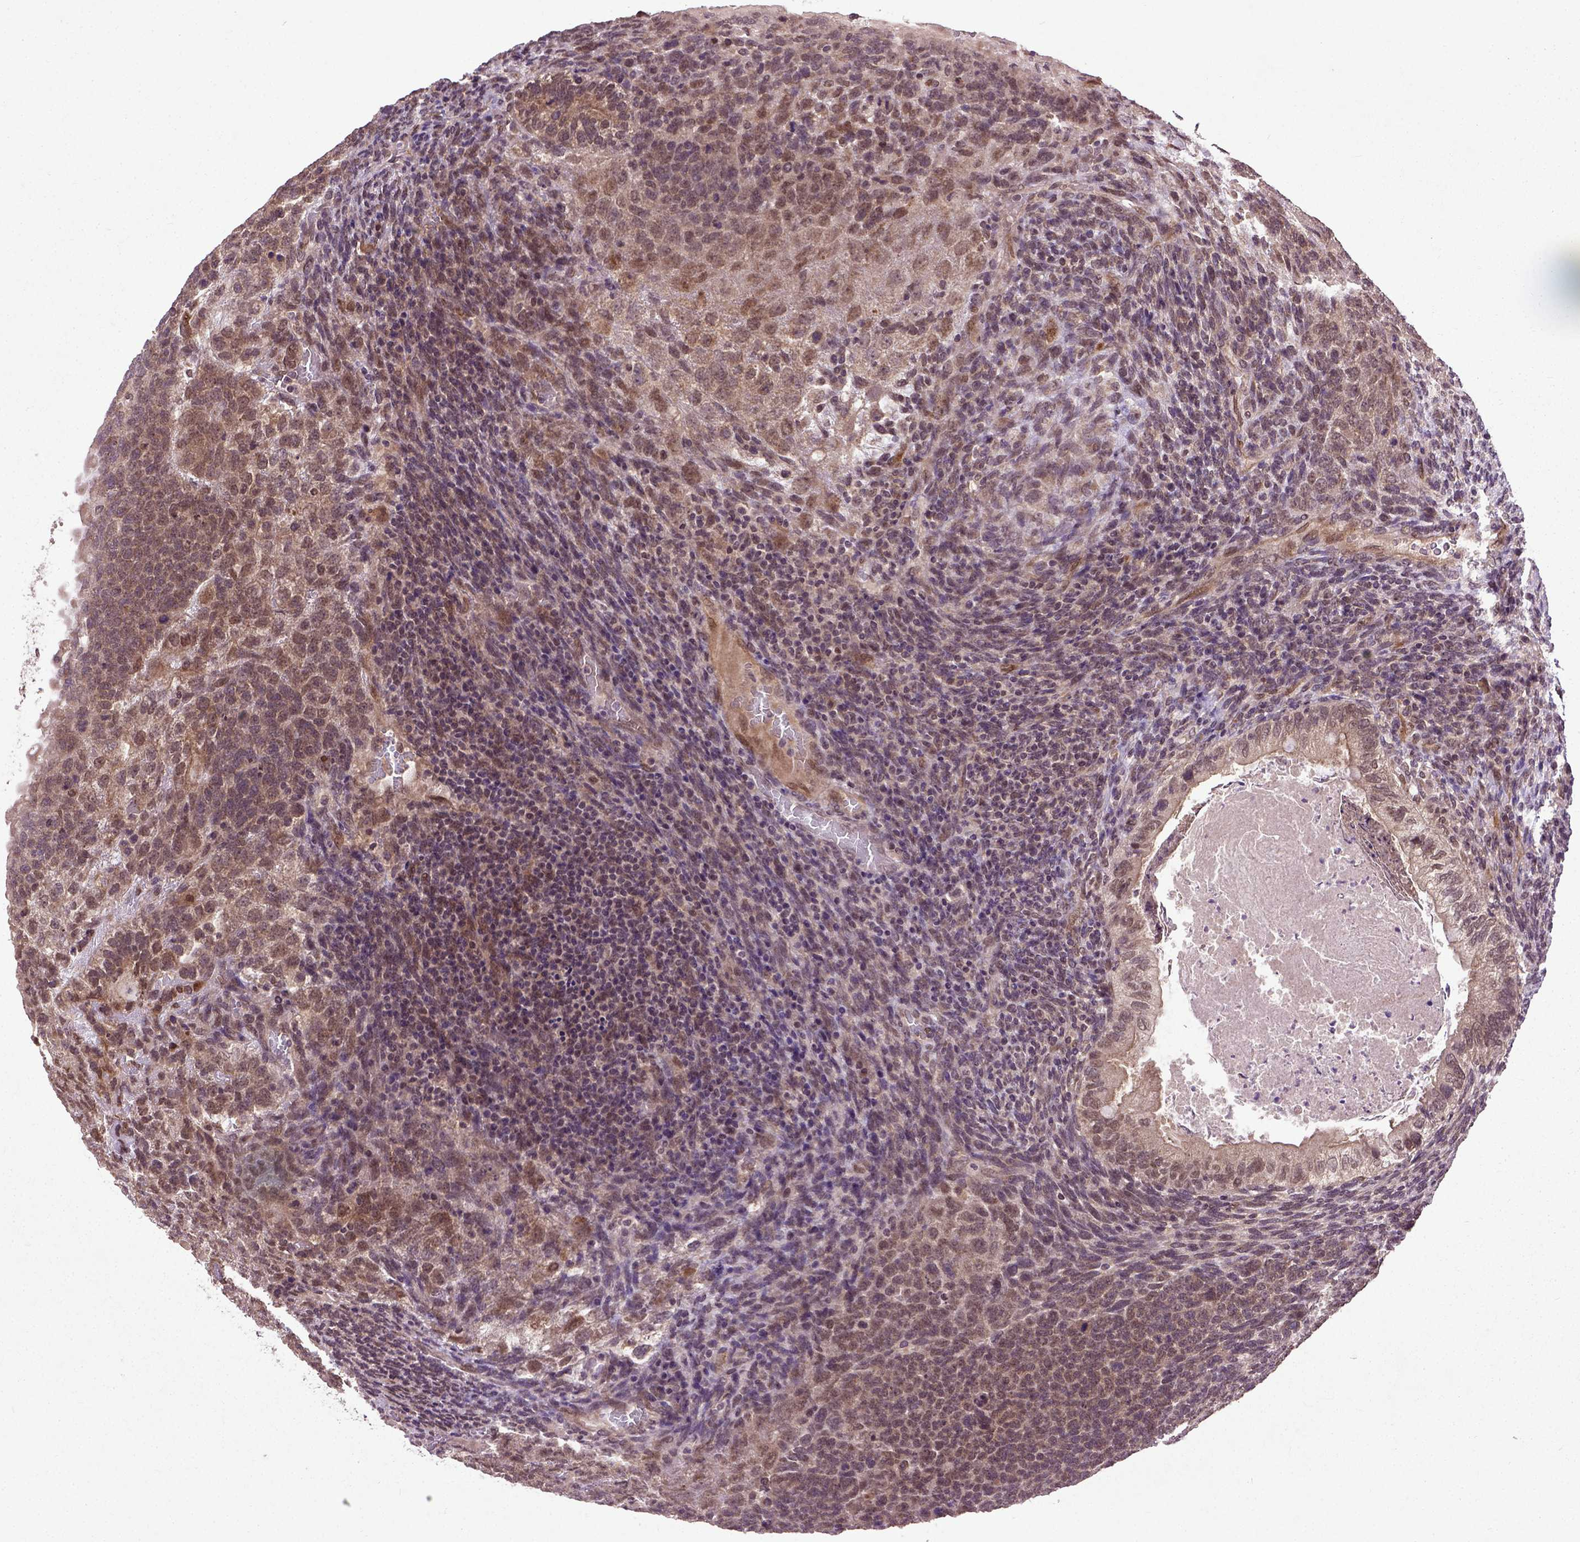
{"staining": {"intensity": "moderate", "quantity": ">75%", "location": "cytoplasmic/membranous,nuclear"}, "tissue": "testis cancer", "cell_type": "Tumor cells", "image_type": "cancer", "snomed": [{"axis": "morphology", "description": "Normal tissue, NOS"}, {"axis": "morphology", "description": "Carcinoma, Embryonal, NOS"}, {"axis": "topography", "description": "Testis"}, {"axis": "topography", "description": "Epididymis"}], "caption": "Moderate cytoplasmic/membranous and nuclear positivity for a protein is identified in approximately >75% of tumor cells of embryonal carcinoma (testis) using immunohistochemistry (IHC).", "gene": "UBA3", "patient": {"sex": "male", "age": 23}}